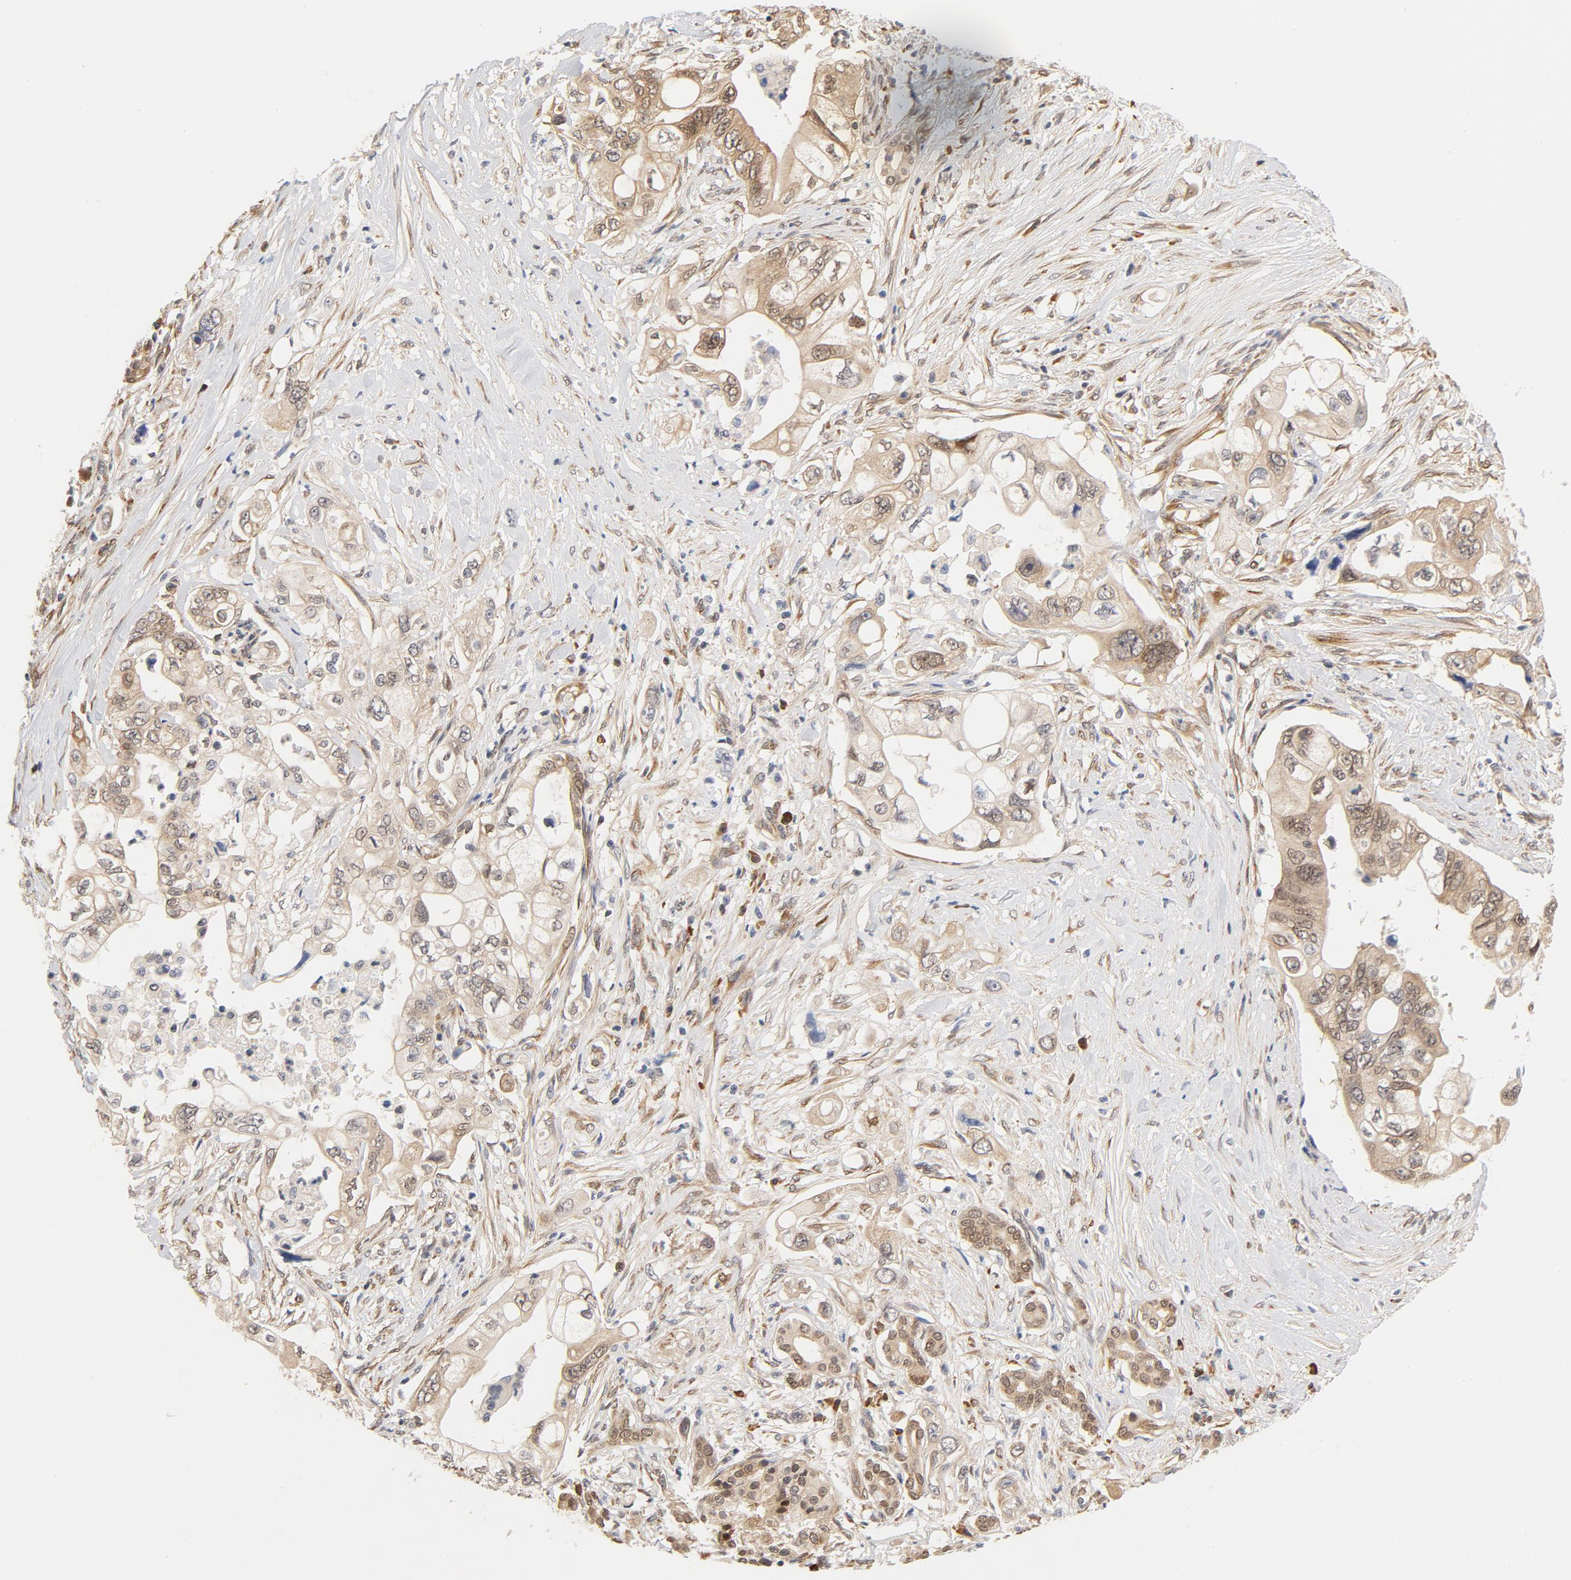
{"staining": {"intensity": "moderate", "quantity": ">75%", "location": "cytoplasmic/membranous,nuclear"}, "tissue": "pancreatic cancer", "cell_type": "Tumor cells", "image_type": "cancer", "snomed": [{"axis": "morphology", "description": "Normal tissue, NOS"}, {"axis": "topography", "description": "Pancreas"}], "caption": "Pancreatic cancer tissue reveals moderate cytoplasmic/membranous and nuclear expression in approximately >75% of tumor cells, visualized by immunohistochemistry. (Brightfield microscopy of DAB IHC at high magnification).", "gene": "EIF4E", "patient": {"sex": "male", "age": 42}}